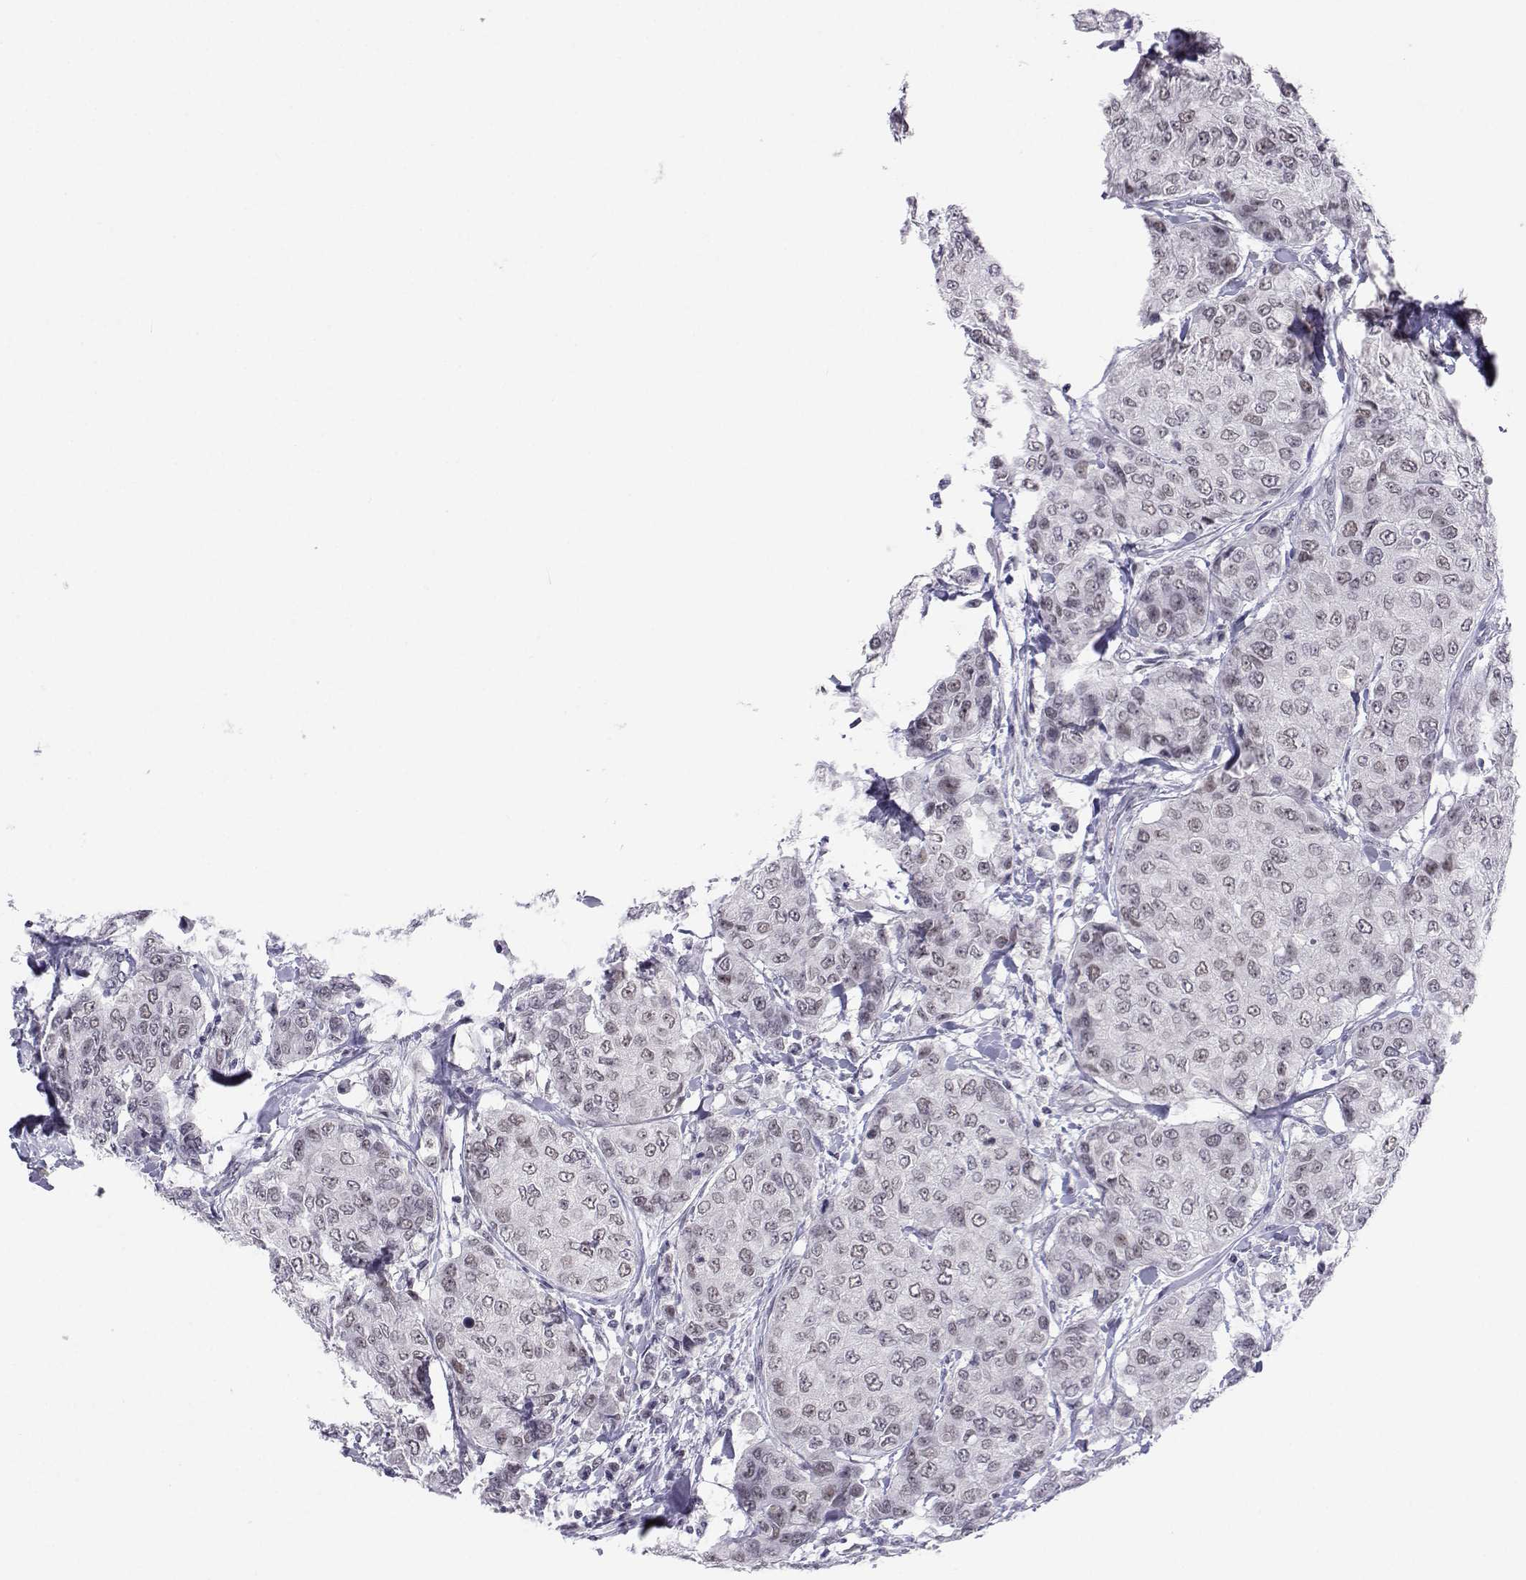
{"staining": {"intensity": "weak", "quantity": "<25%", "location": "nuclear"}, "tissue": "breast cancer", "cell_type": "Tumor cells", "image_type": "cancer", "snomed": [{"axis": "morphology", "description": "Duct carcinoma"}, {"axis": "topography", "description": "Breast"}], "caption": "There is no significant positivity in tumor cells of infiltrating ductal carcinoma (breast).", "gene": "MED26", "patient": {"sex": "female", "age": 27}}